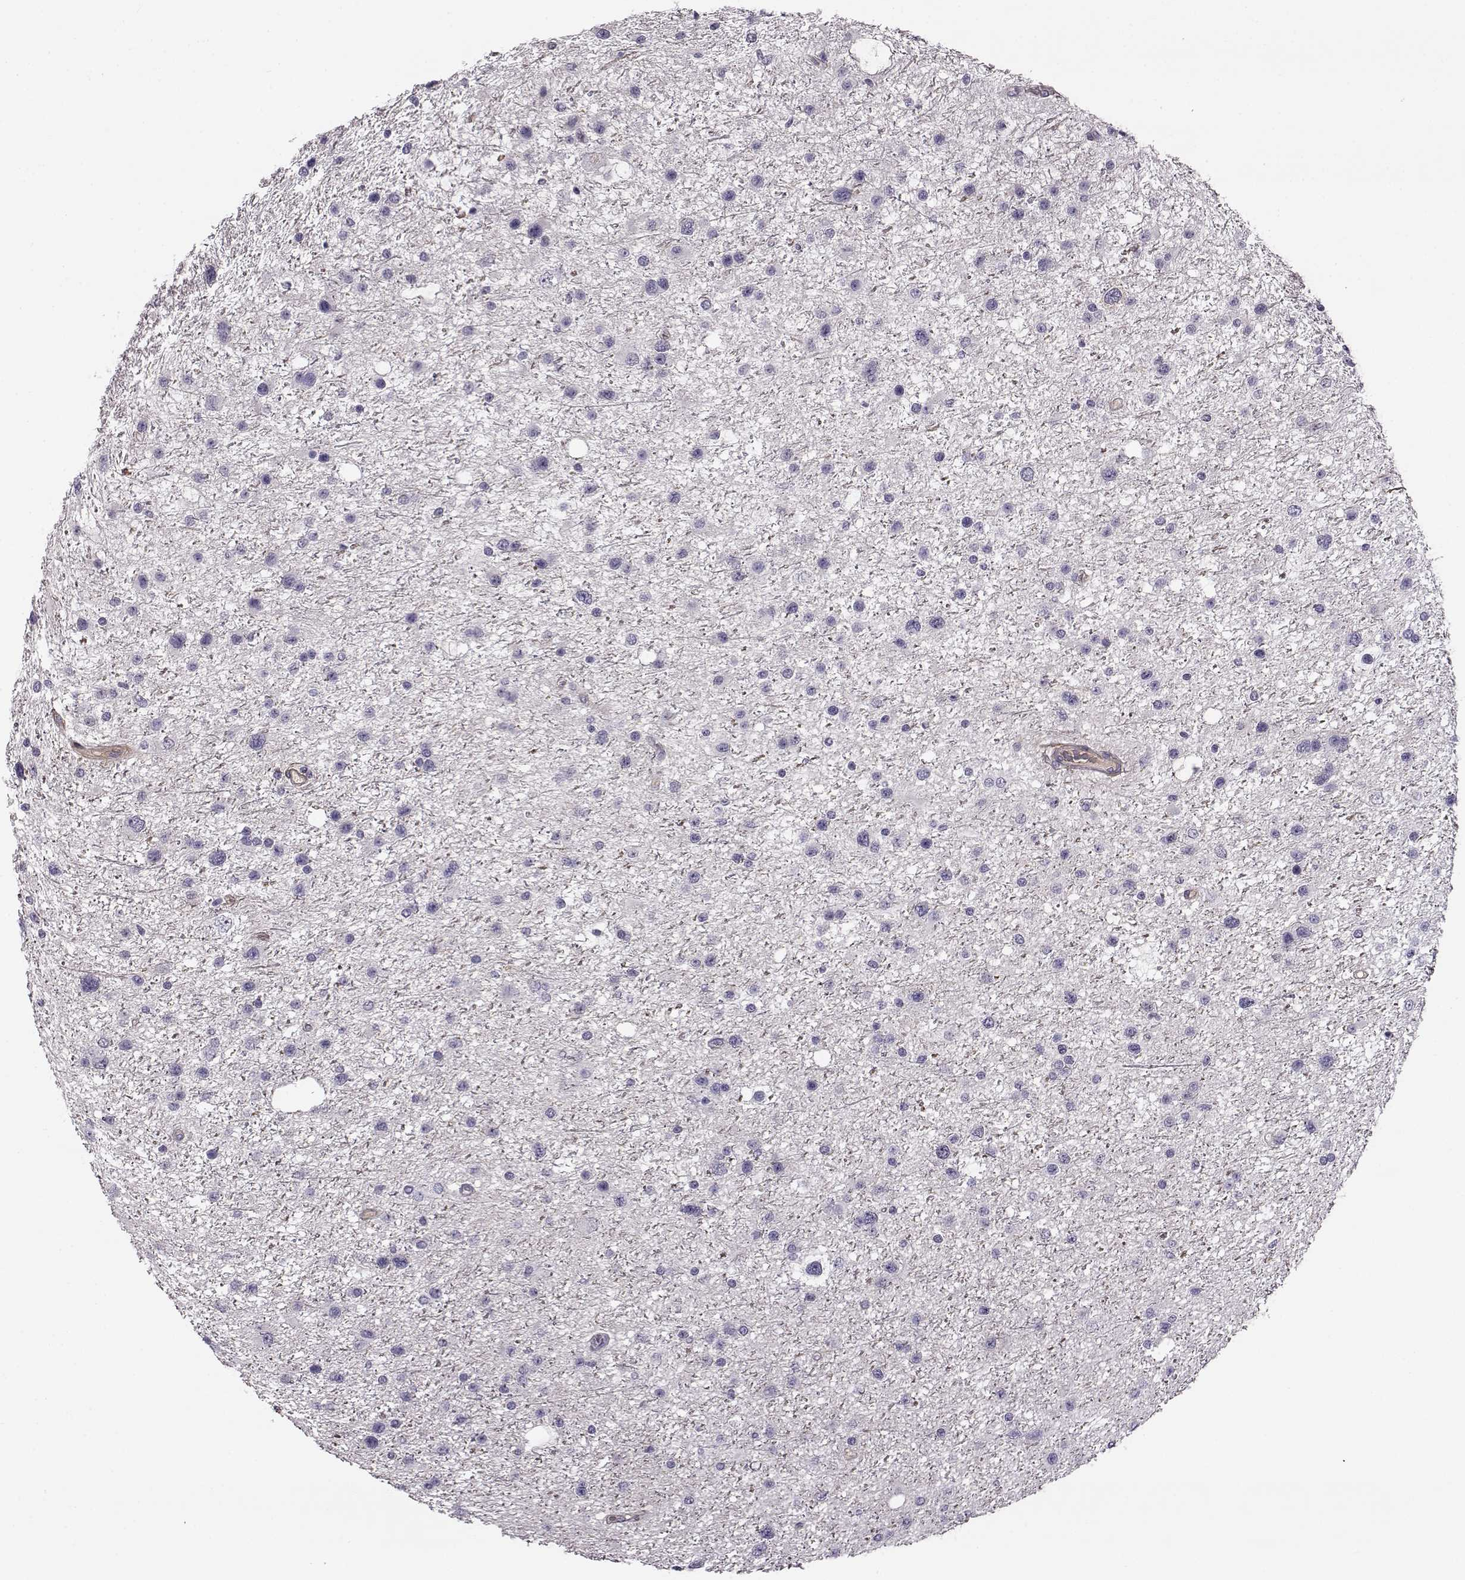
{"staining": {"intensity": "negative", "quantity": "none", "location": "none"}, "tissue": "glioma", "cell_type": "Tumor cells", "image_type": "cancer", "snomed": [{"axis": "morphology", "description": "Glioma, malignant, Low grade"}, {"axis": "topography", "description": "Brain"}], "caption": "Immunohistochemistry histopathology image of neoplastic tissue: human glioma stained with DAB reveals no significant protein expression in tumor cells. (Brightfield microscopy of DAB IHC at high magnification).", "gene": "TRIM69", "patient": {"sex": "female", "age": 32}}